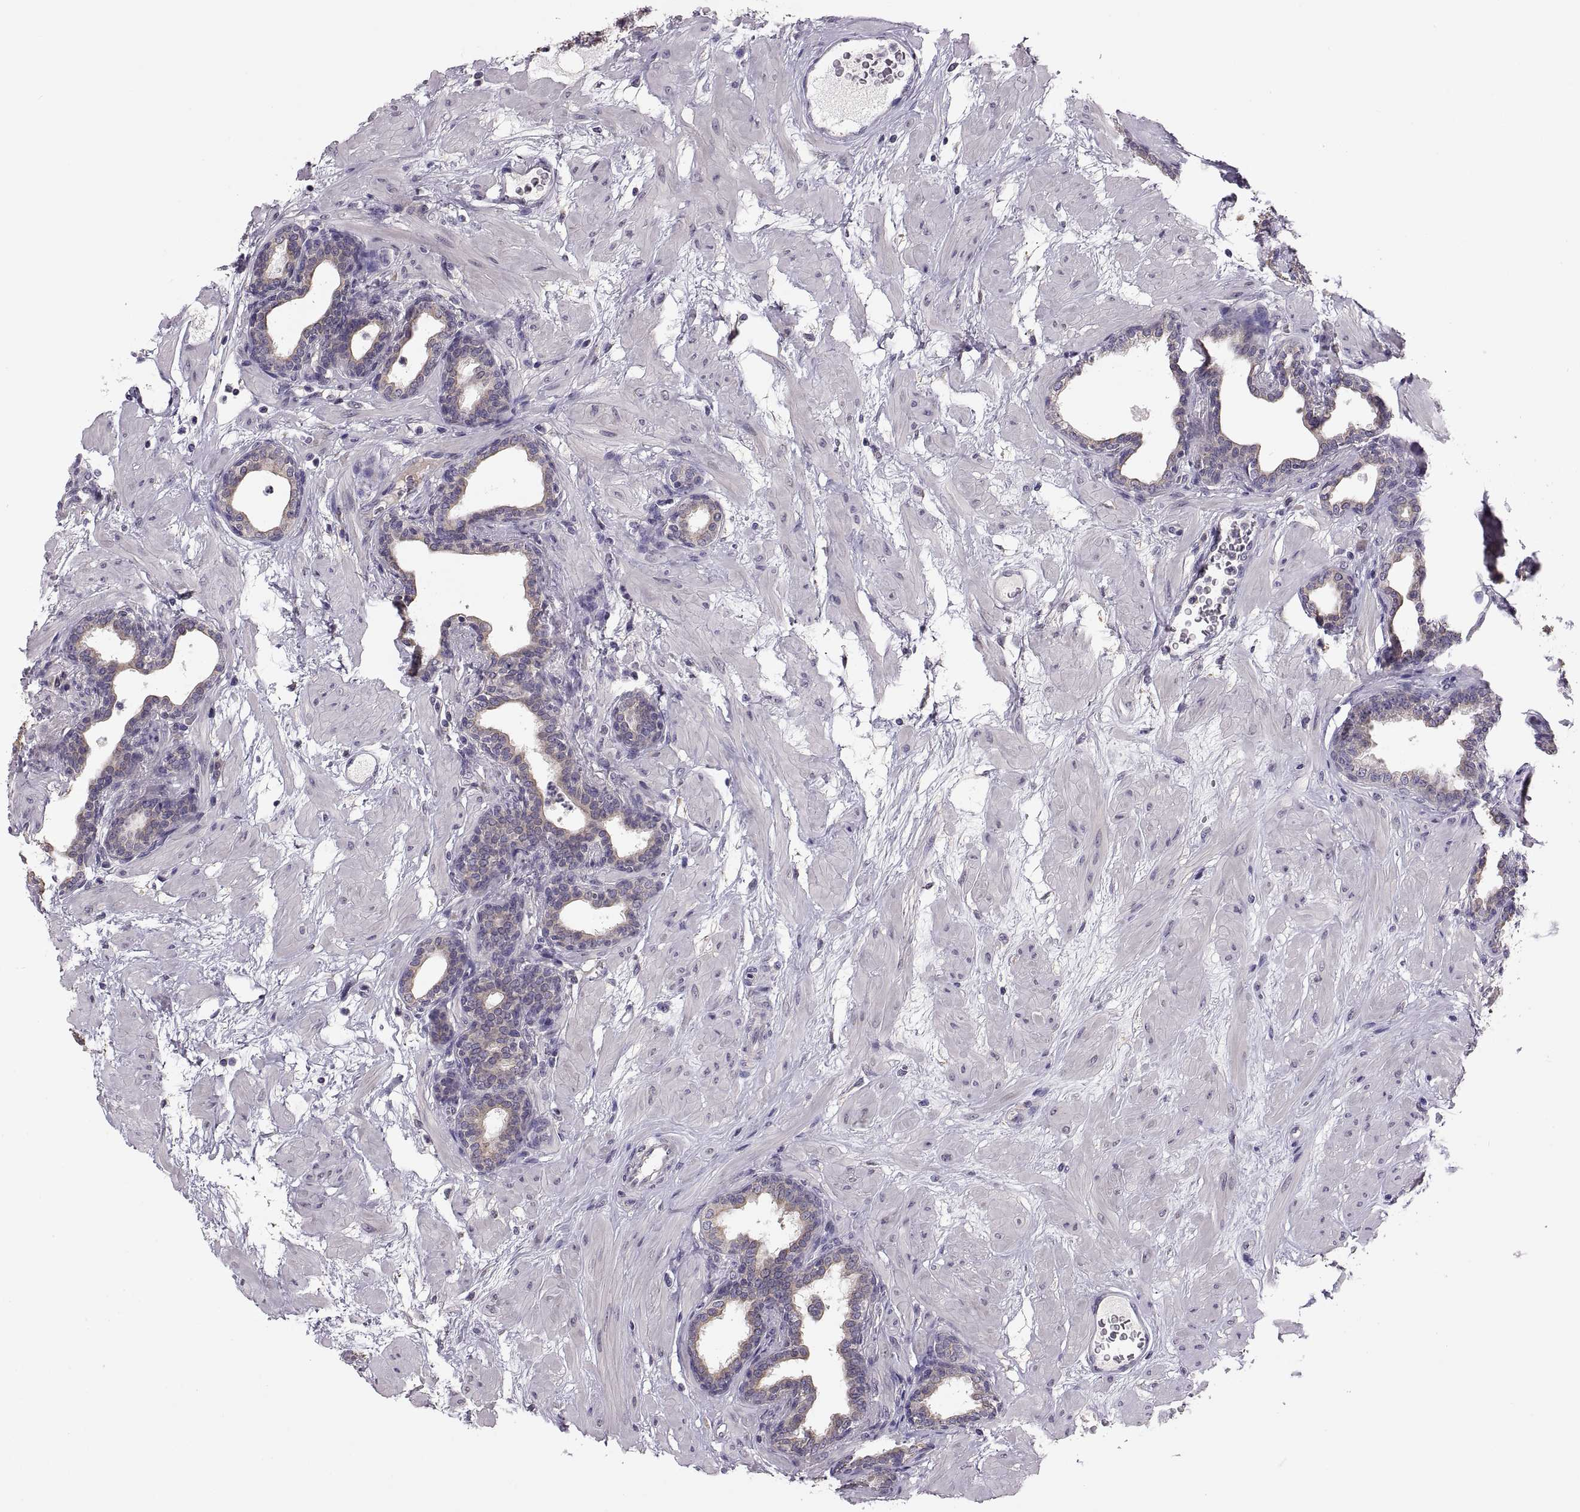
{"staining": {"intensity": "weak", "quantity": "25%-75%", "location": "cytoplasmic/membranous"}, "tissue": "prostate", "cell_type": "Glandular cells", "image_type": "normal", "snomed": [{"axis": "morphology", "description": "Normal tissue, NOS"}, {"axis": "topography", "description": "Prostate"}], "caption": "Approximately 25%-75% of glandular cells in normal human prostate exhibit weak cytoplasmic/membranous protein positivity as visualized by brown immunohistochemical staining.", "gene": "ACSBG2", "patient": {"sex": "male", "age": 37}}